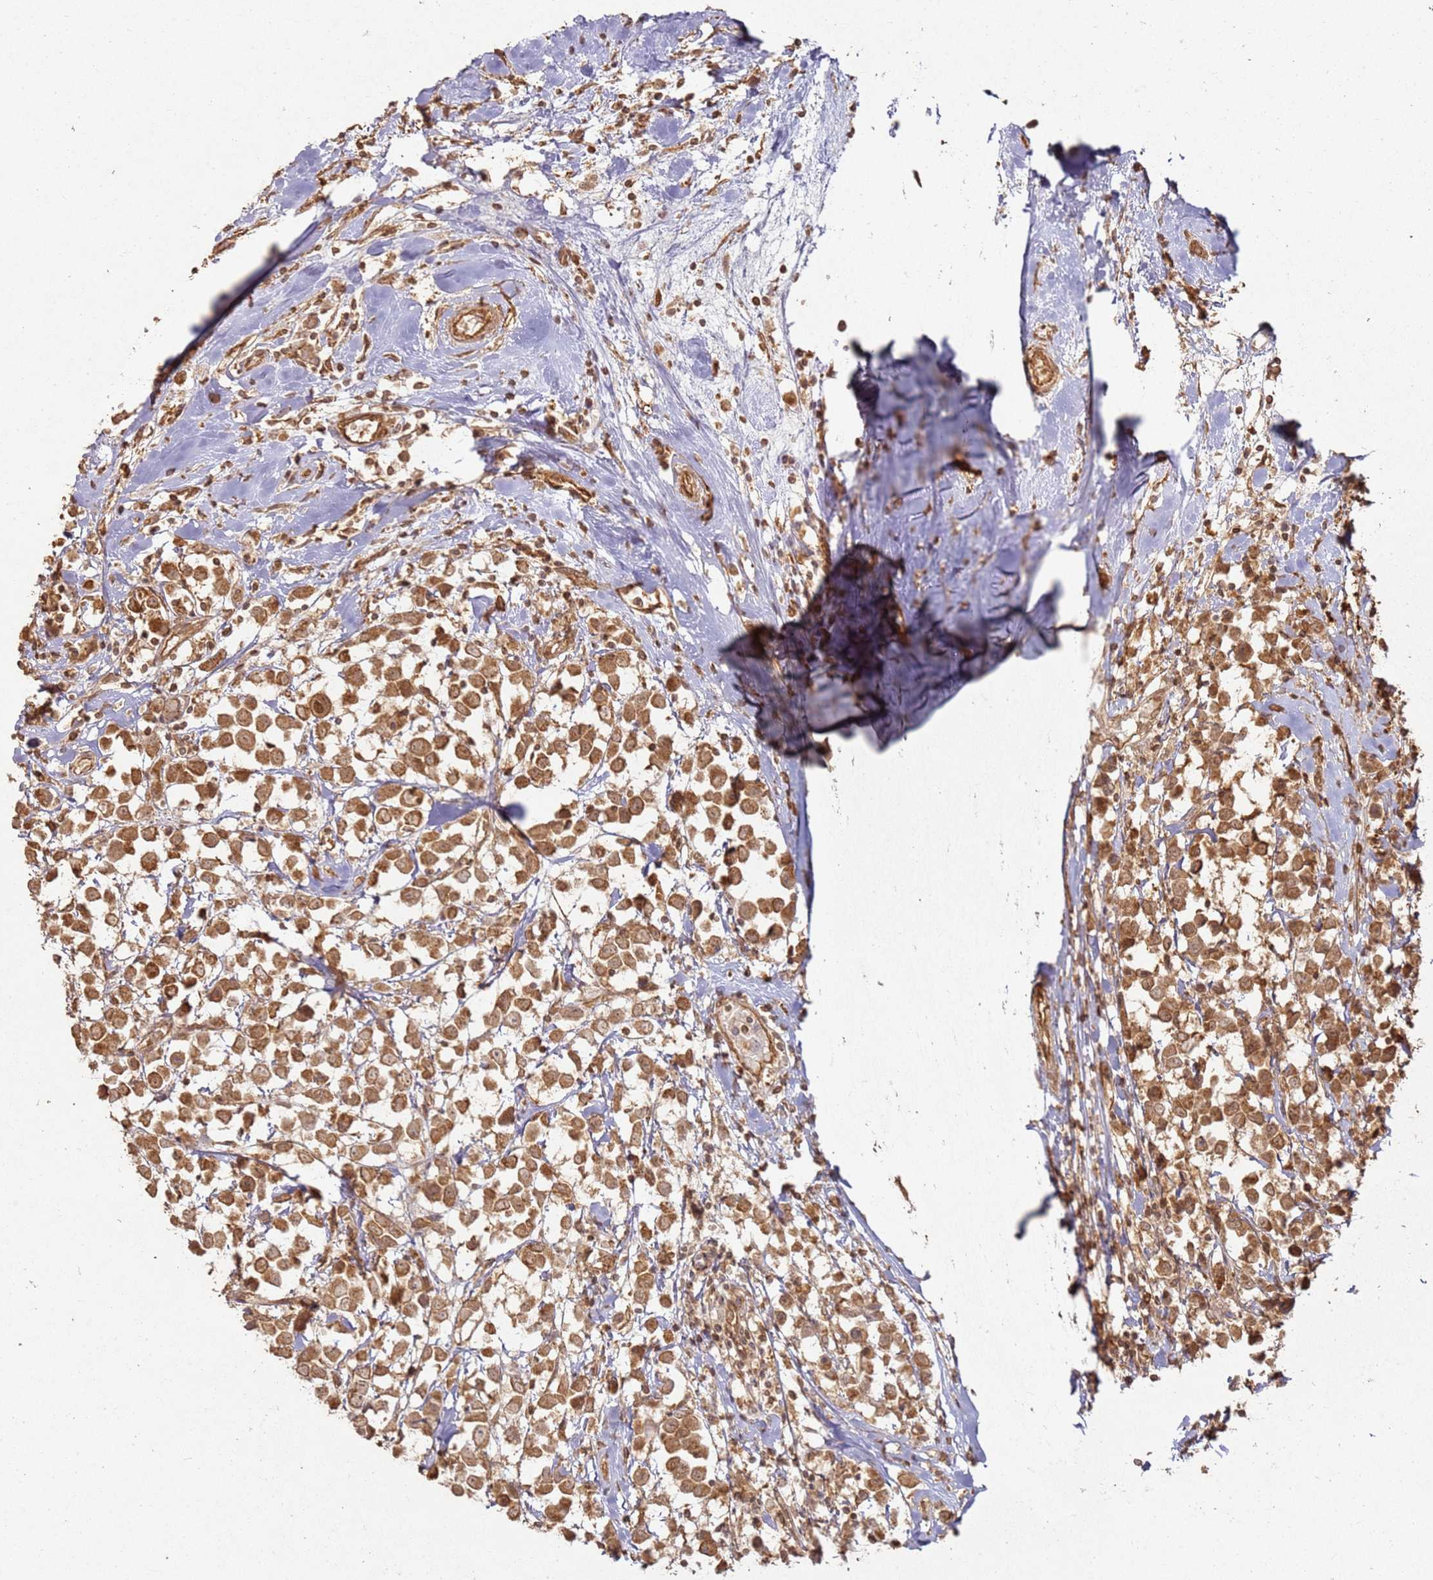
{"staining": {"intensity": "moderate", "quantity": ">75%", "location": "cytoplasmic/membranous"}, "tissue": "breast cancer", "cell_type": "Tumor cells", "image_type": "cancer", "snomed": [{"axis": "morphology", "description": "Duct carcinoma"}, {"axis": "topography", "description": "Breast"}], "caption": "The image demonstrates a brown stain indicating the presence of a protein in the cytoplasmic/membranous of tumor cells in breast cancer (intraductal carcinoma).", "gene": "ZNF776", "patient": {"sex": "female", "age": 61}}